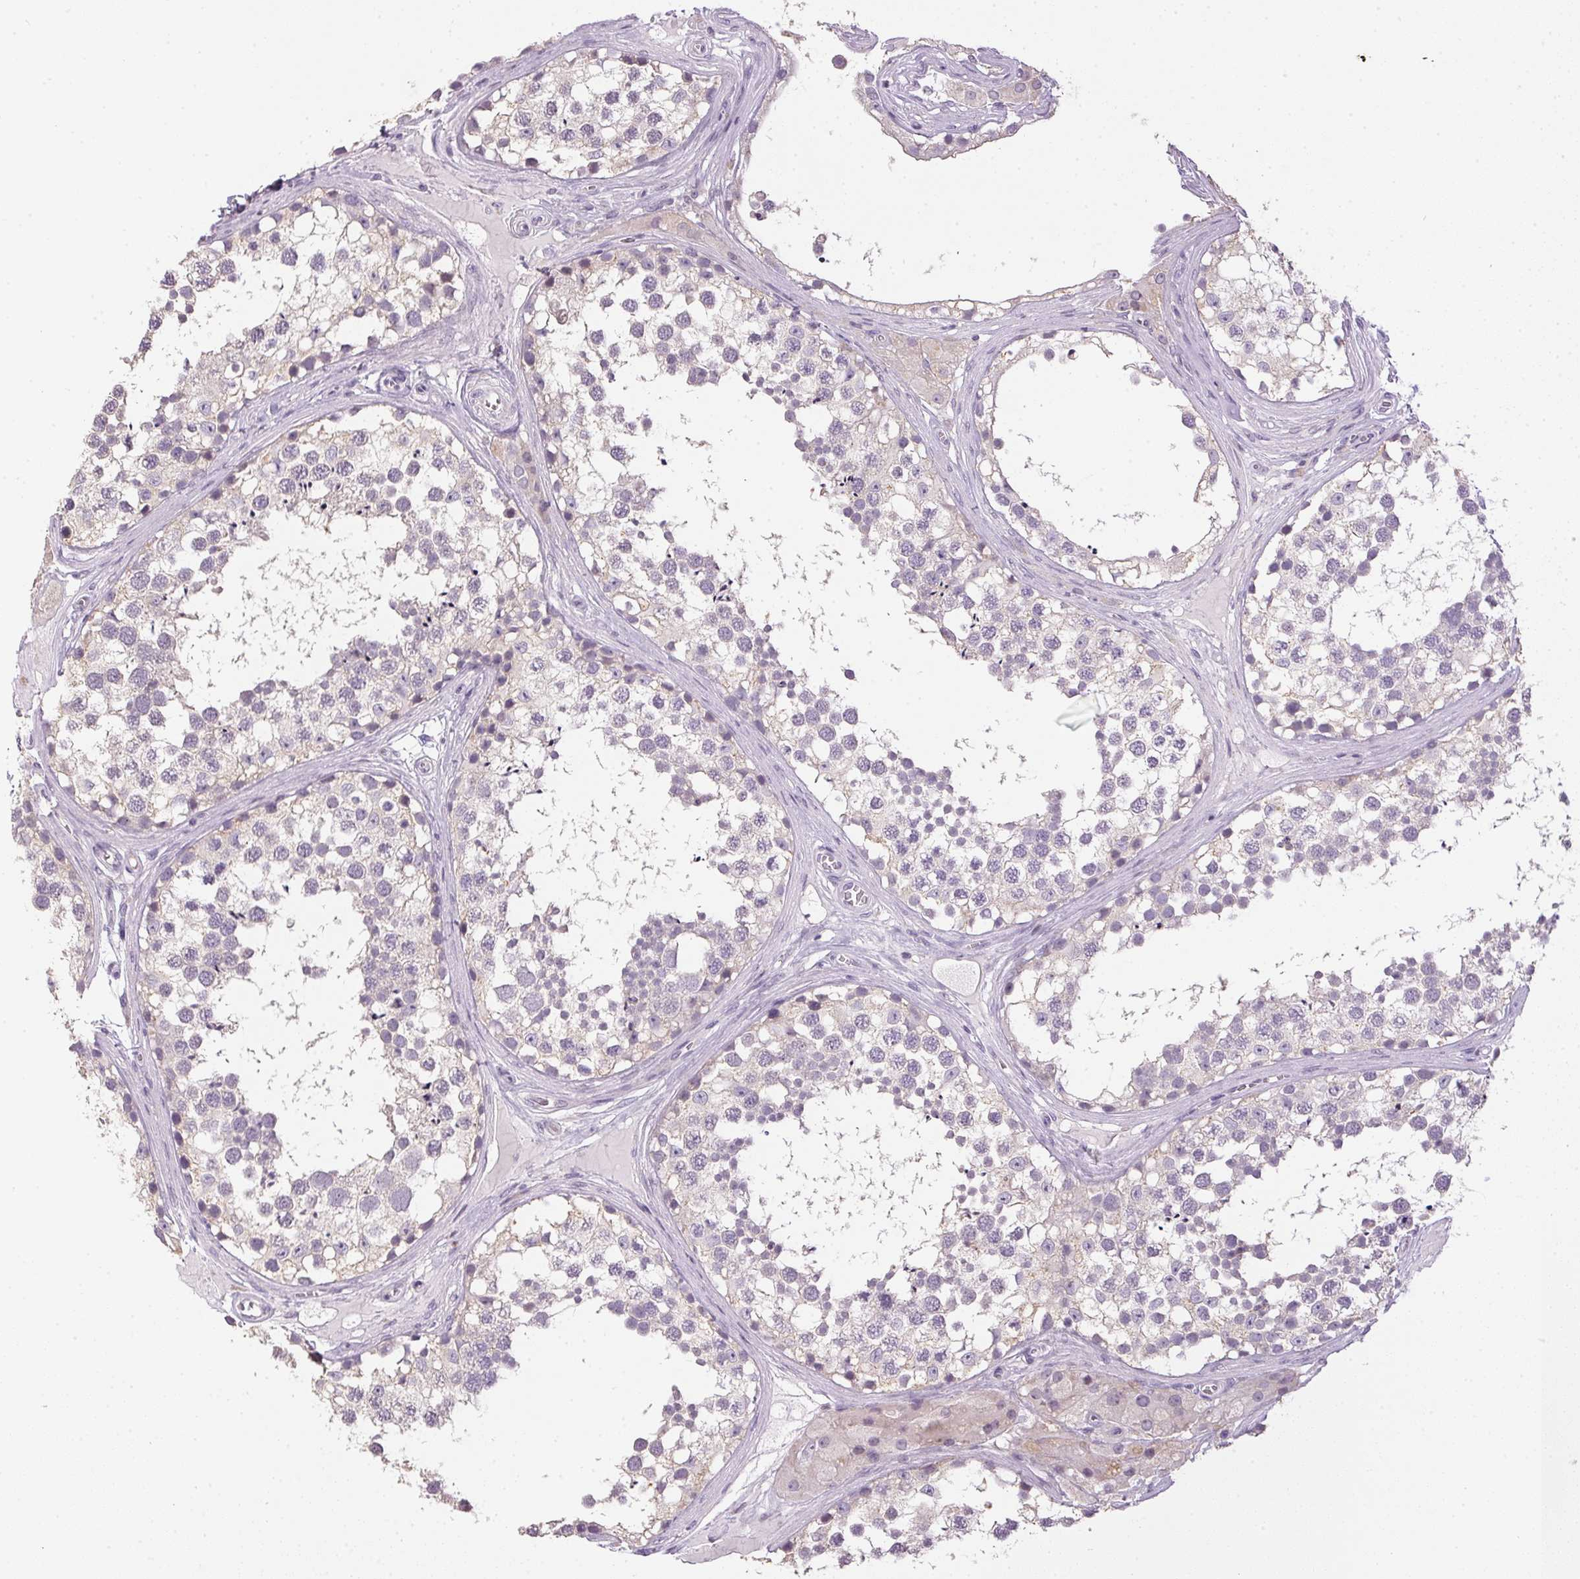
{"staining": {"intensity": "weak", "quantity": "25%-75%", "location": "cytoplasmic/membranous"}, "tissue": "testis", "cell_type": "Cells in seminiferous ducts", "image_type": "normal", "snomed": [{"axis": "morphology", "description": "Normal tissue, NOS"}, {"axis": "morphology", "description": "Seminoma, NOS"}, {"axis": "topography", "description": "Testis"}], "caption": "Immunohistochemical staining of benign human testis shows weak cytoplasmic/membranous protein expression in about 25%-75% of cells in seminiferous ducts.", "gene": "SPACA9", "patient": {"sex": "male", "age": 65}}